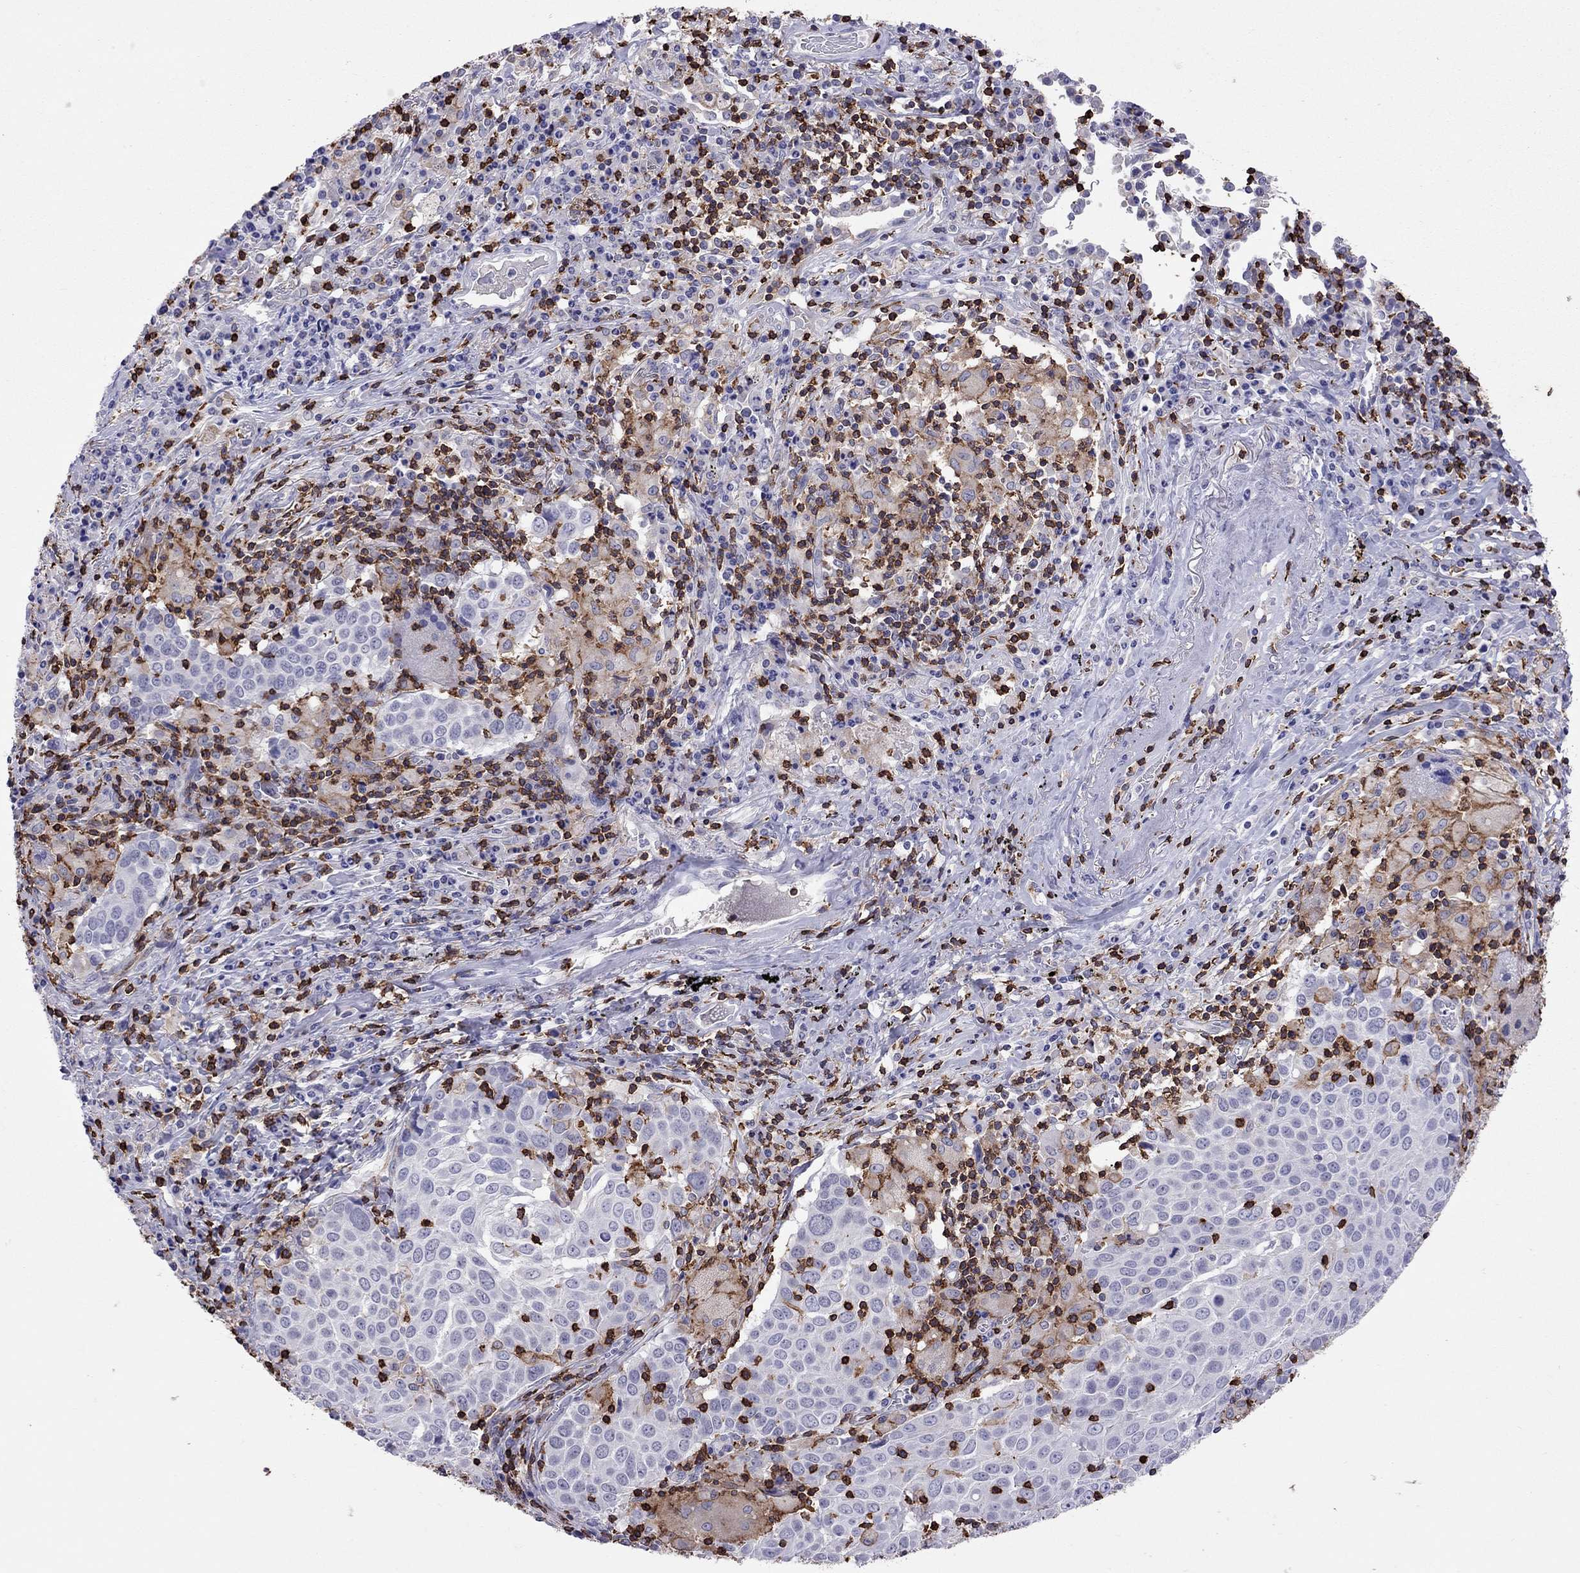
{"staining": {"intensity": "negative", "quantity": "none", "location": "none"}, "tissue": "lung cancer", "cell_type": "Tumor cells", "image_type": "cancer", "snomed": [{"axis": "morphology", "description": "Squamous cell carcinoma, NOS"}, {"axis": "topography", "description": "Lung"}], "caption": "A high-resolution photomicrograph shows immunohistochemistry staining of squamous cell carcinoma (lung), which reveals no significant expression in tumor cells.", "gene": "MND1", "patient": {"sex": "male", "age": 57}}